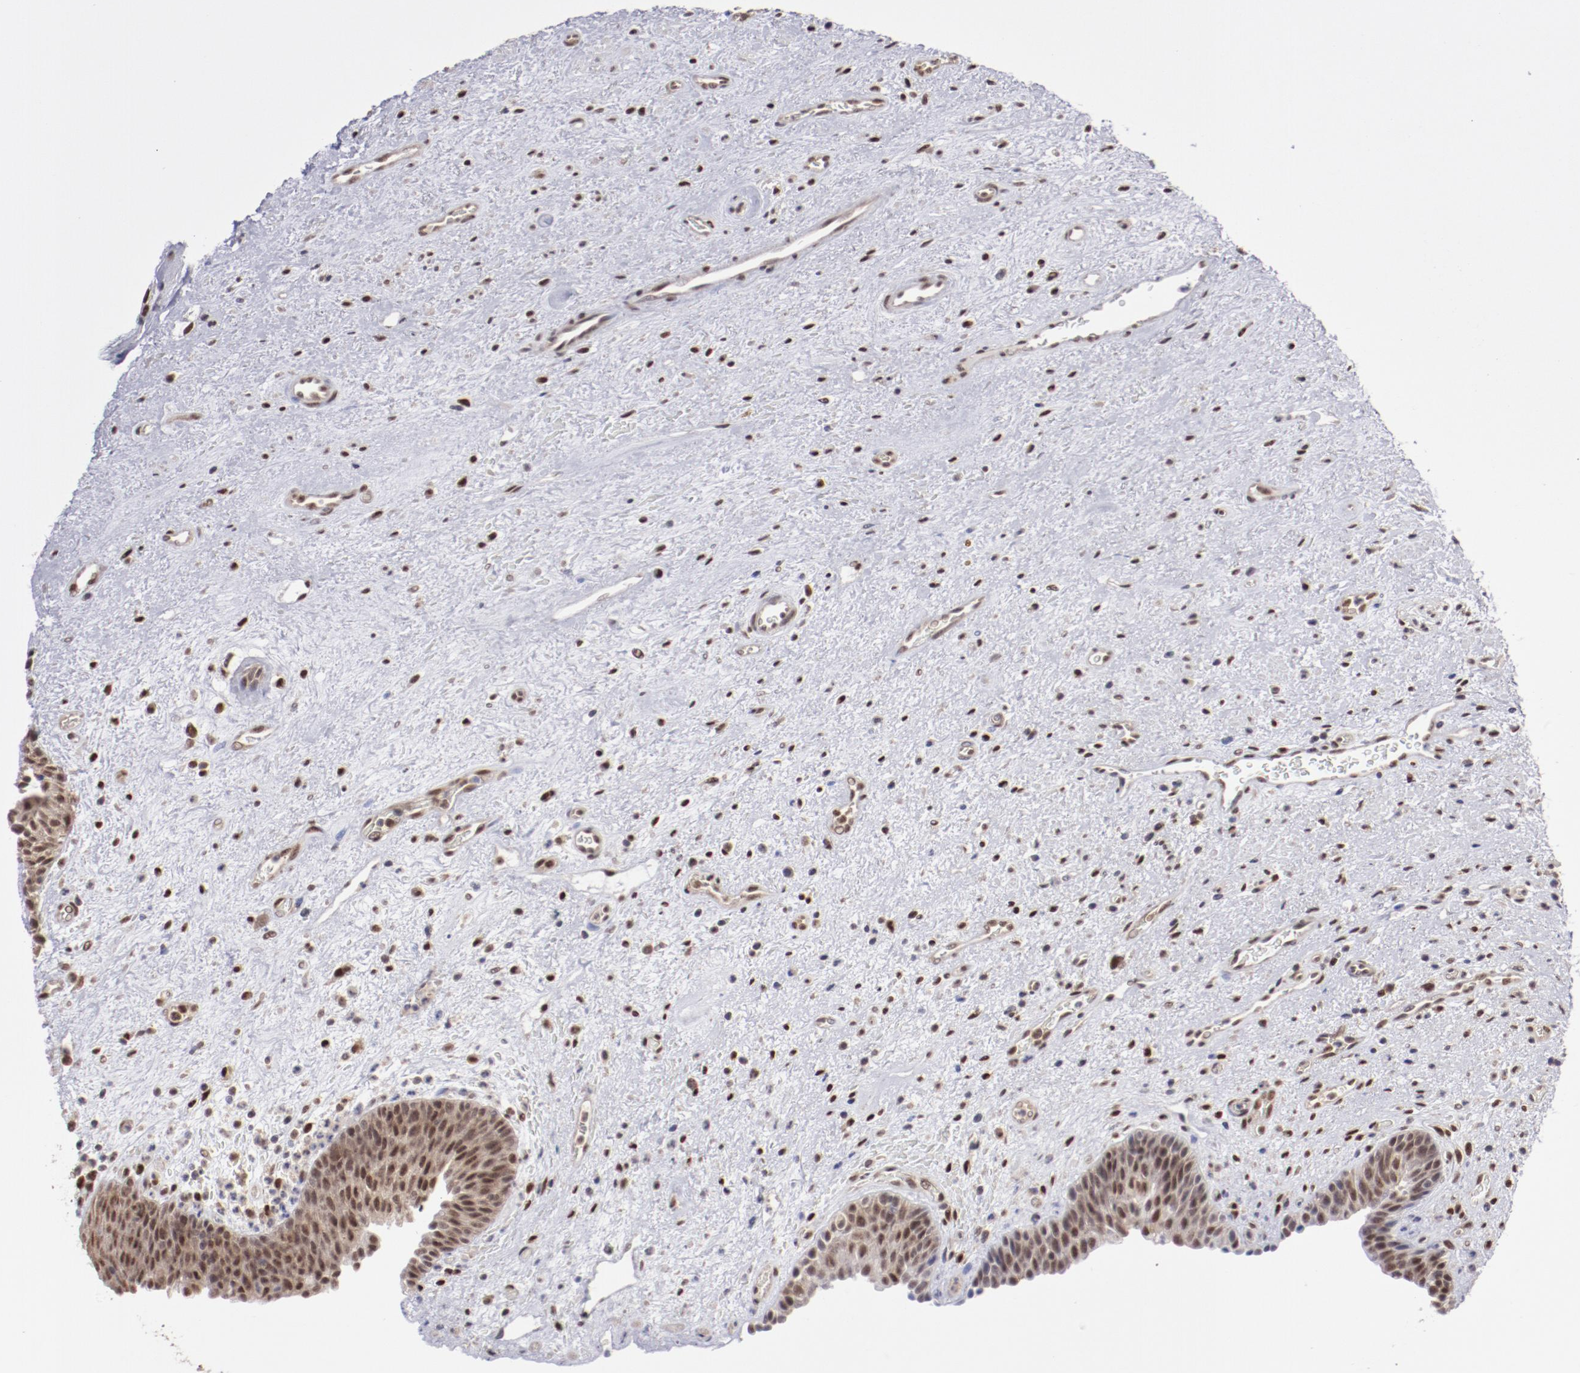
{"staining": {"intensity": "moderate", "quantity": ">75%", "location": "cytoplasmic/membranous,nuclear"}, "tissue": "urinary bladder", "cell_type": "Urothelial cells", "image_type": "normal", "snomed": [{"axis": "morphology", "description": "Normal tissue, NOS"}, {"axis": "topography", "description": "Urinary bladder"}], "caption": "Protein staining of benign urinary bladder demonstrates moderate cytoplasmic/membranous,nuclear expression in about >75% of urothelial cells.", "gene": "ARNT", "patient": {"sex": "male", "age": 48}}